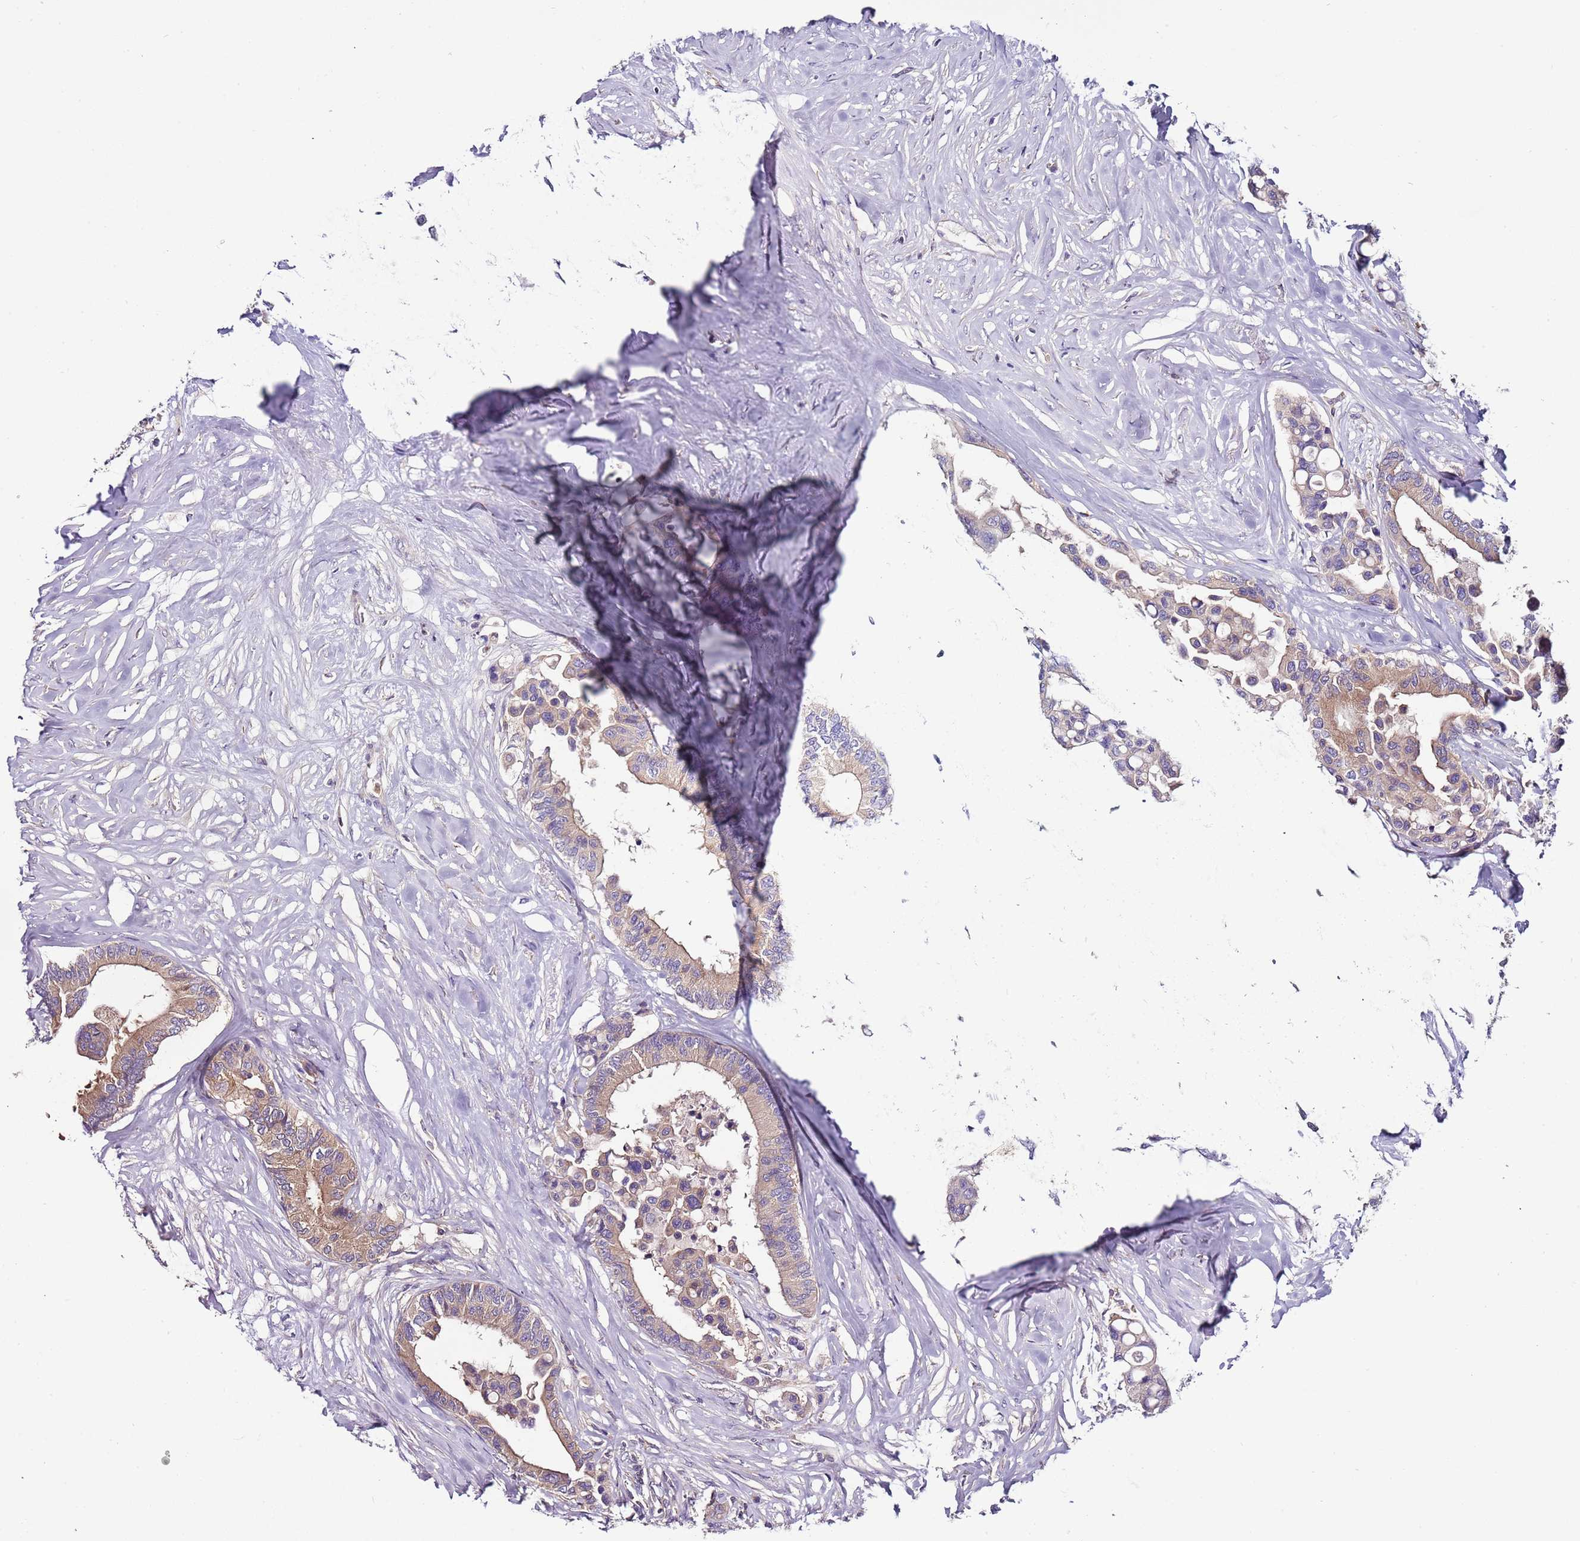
{"staining": {"intensity": "weak", "quantity": ">75%", "location": "cytoplasmic/membranous"}, "tissue": "colorectal cancer", "cell_type": "Tumor cells", "image_type": "cancer", "snomed": [{"axis": "morphology", "description": "Normal tissue, NOS"}, {"axis": "morphology", "description": "Adenocarcinoma, NOS"}, {"axis": "topography", "description": "Colon"}], "caption": "DAB immunohistochemical staining of human adenocarcinoma (colorectal) demonstrates weak cytoplasmic/membranous protein expression in approximately >75% of tumor cells.", "gene": "IGIP", "patient": {"sex": "male", "age": 82}}